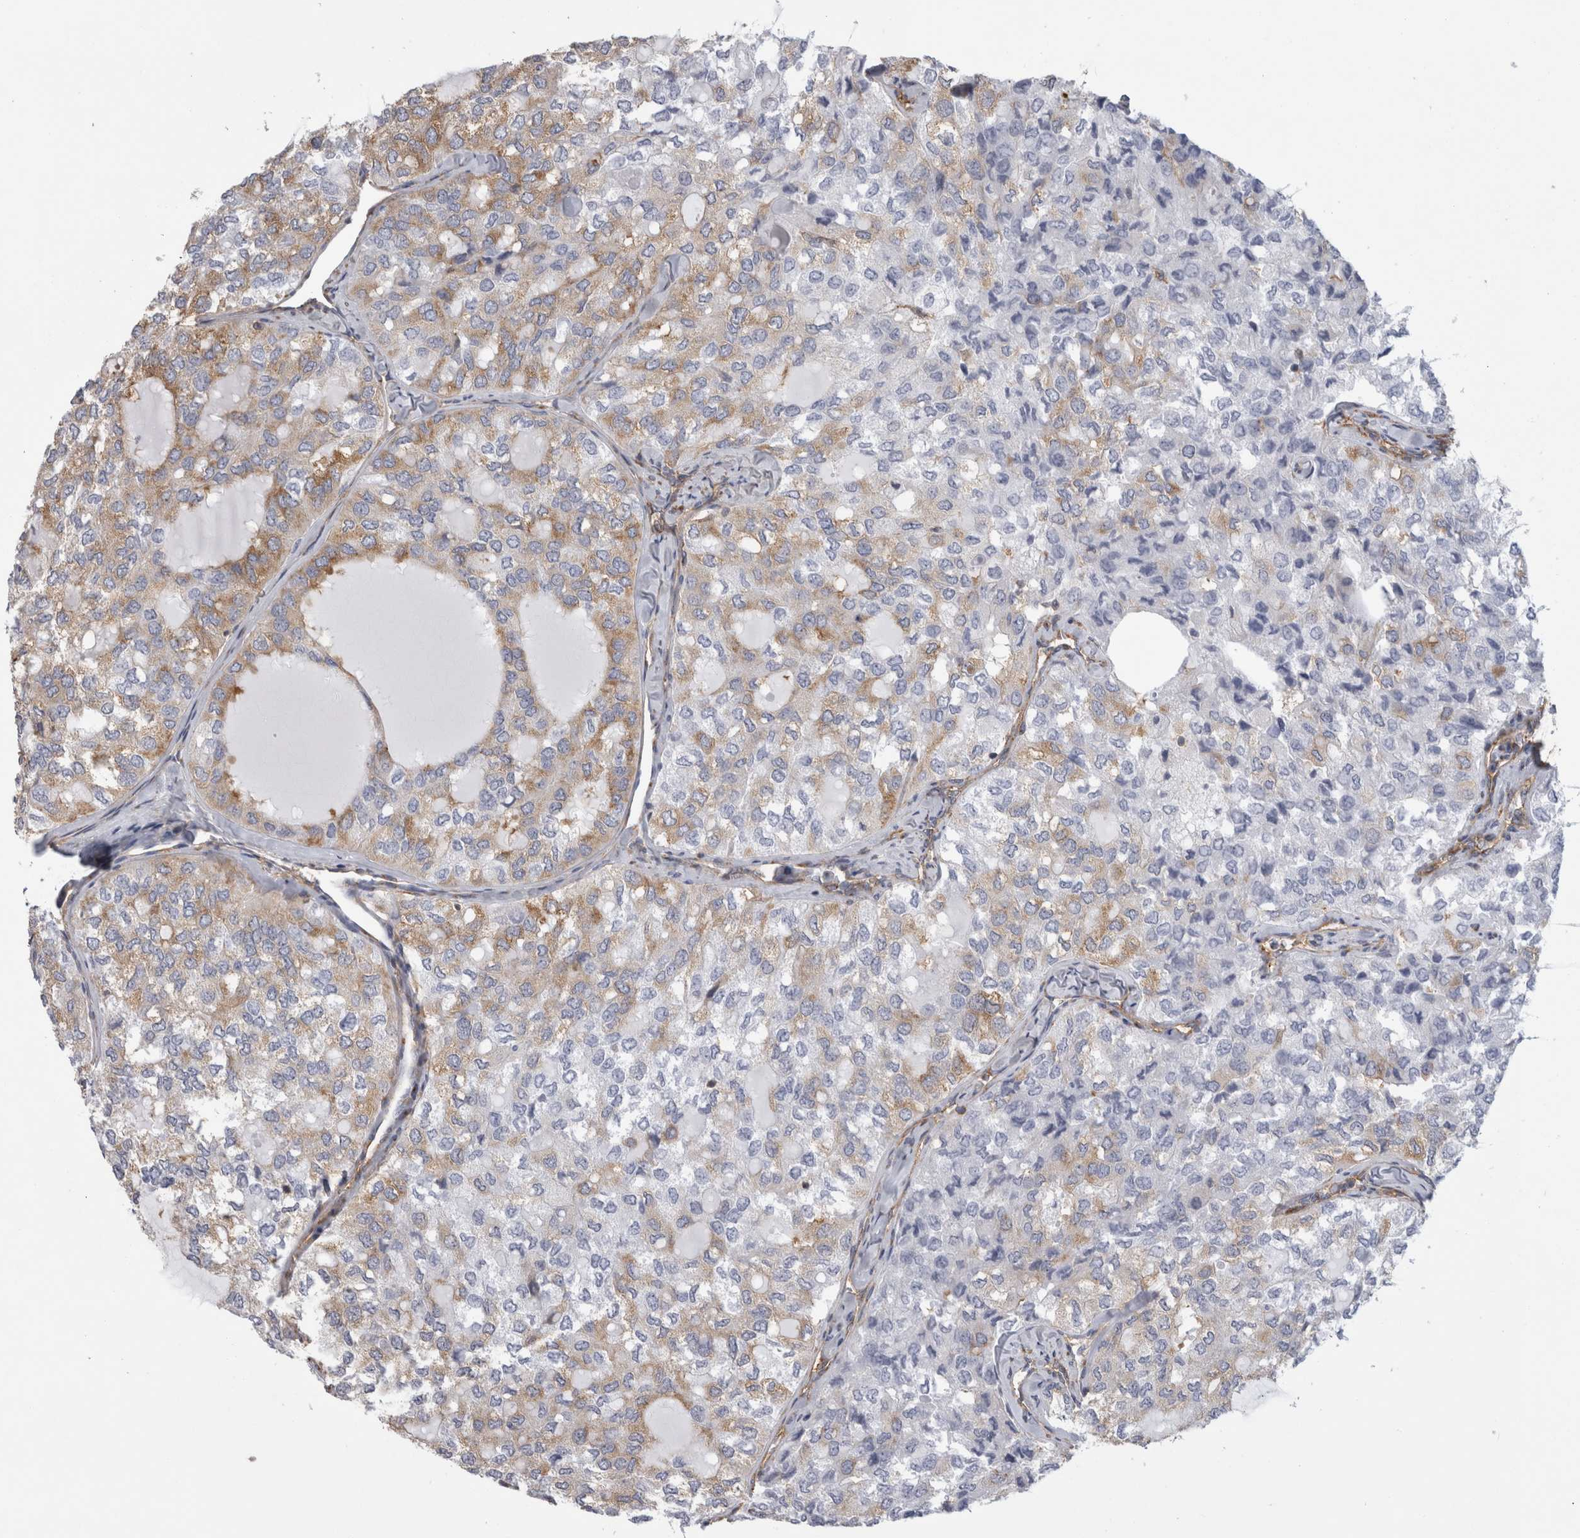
{"staining": {"intensity": "moderate", "quantity": "25%-75%", "location": "cytoplasmic/membranous"}, "tissue": "thyroid cancer", "cell_type": "Tumor cells", "image_type": "cancer", "snomed": [{"axis": "morphology", "description": "Follicular adenoma carcinoma, NOS"}, {"axis": "topography", "description": "Thyroid gland"}], "caption": "A brown stain labels moderate cytoplasmic/membranous staining of a protein in human thyroid cancer tumor cells.", "gene": "ATXN3", "patient": {"sex": "male", "age": 75}}